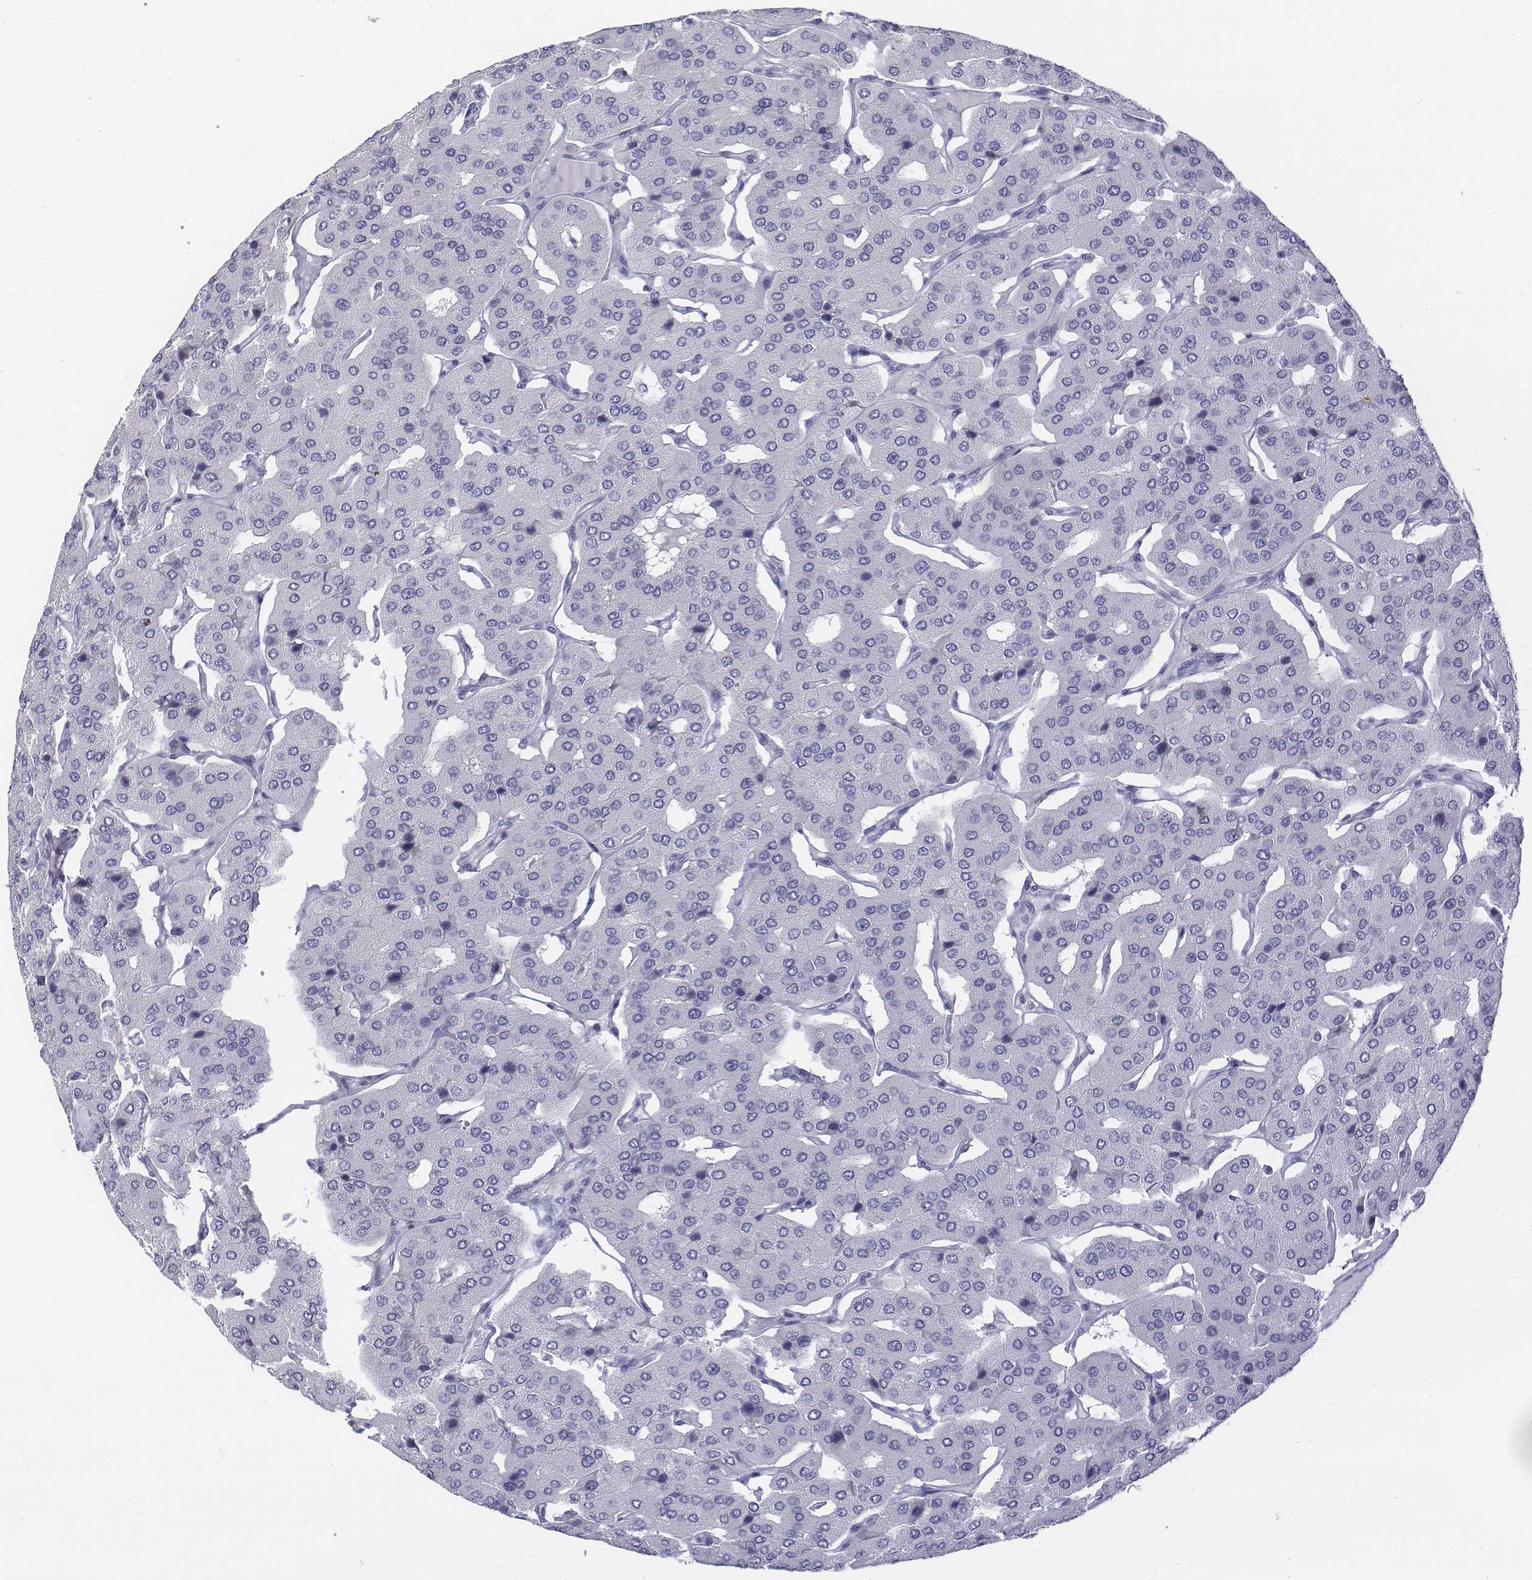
{"staining": {"intensity": "negative", "quantity": "none", "location": "none"}, "tissue": "parathyroid gland", "cell_type": "Glandular cells", "image_type": "normal", "snomed": [{"axis": "morphology", "description": "Normal tissue, NOS"}, {"axis": "morphology", "description": "Adenoma, NOS"}, {"axis": "topography", "description": "Parathyroid gland"}], "caption": "Immunohistochemistry (IHC) image of normal parathyroid gland: parathyroid gland stained with DAB (3,3'-diaminobenzidine) shows no significant protein expression in glandular cells.", "gene": "CD3E", "patient": {"sex": "female", "age": 86}}